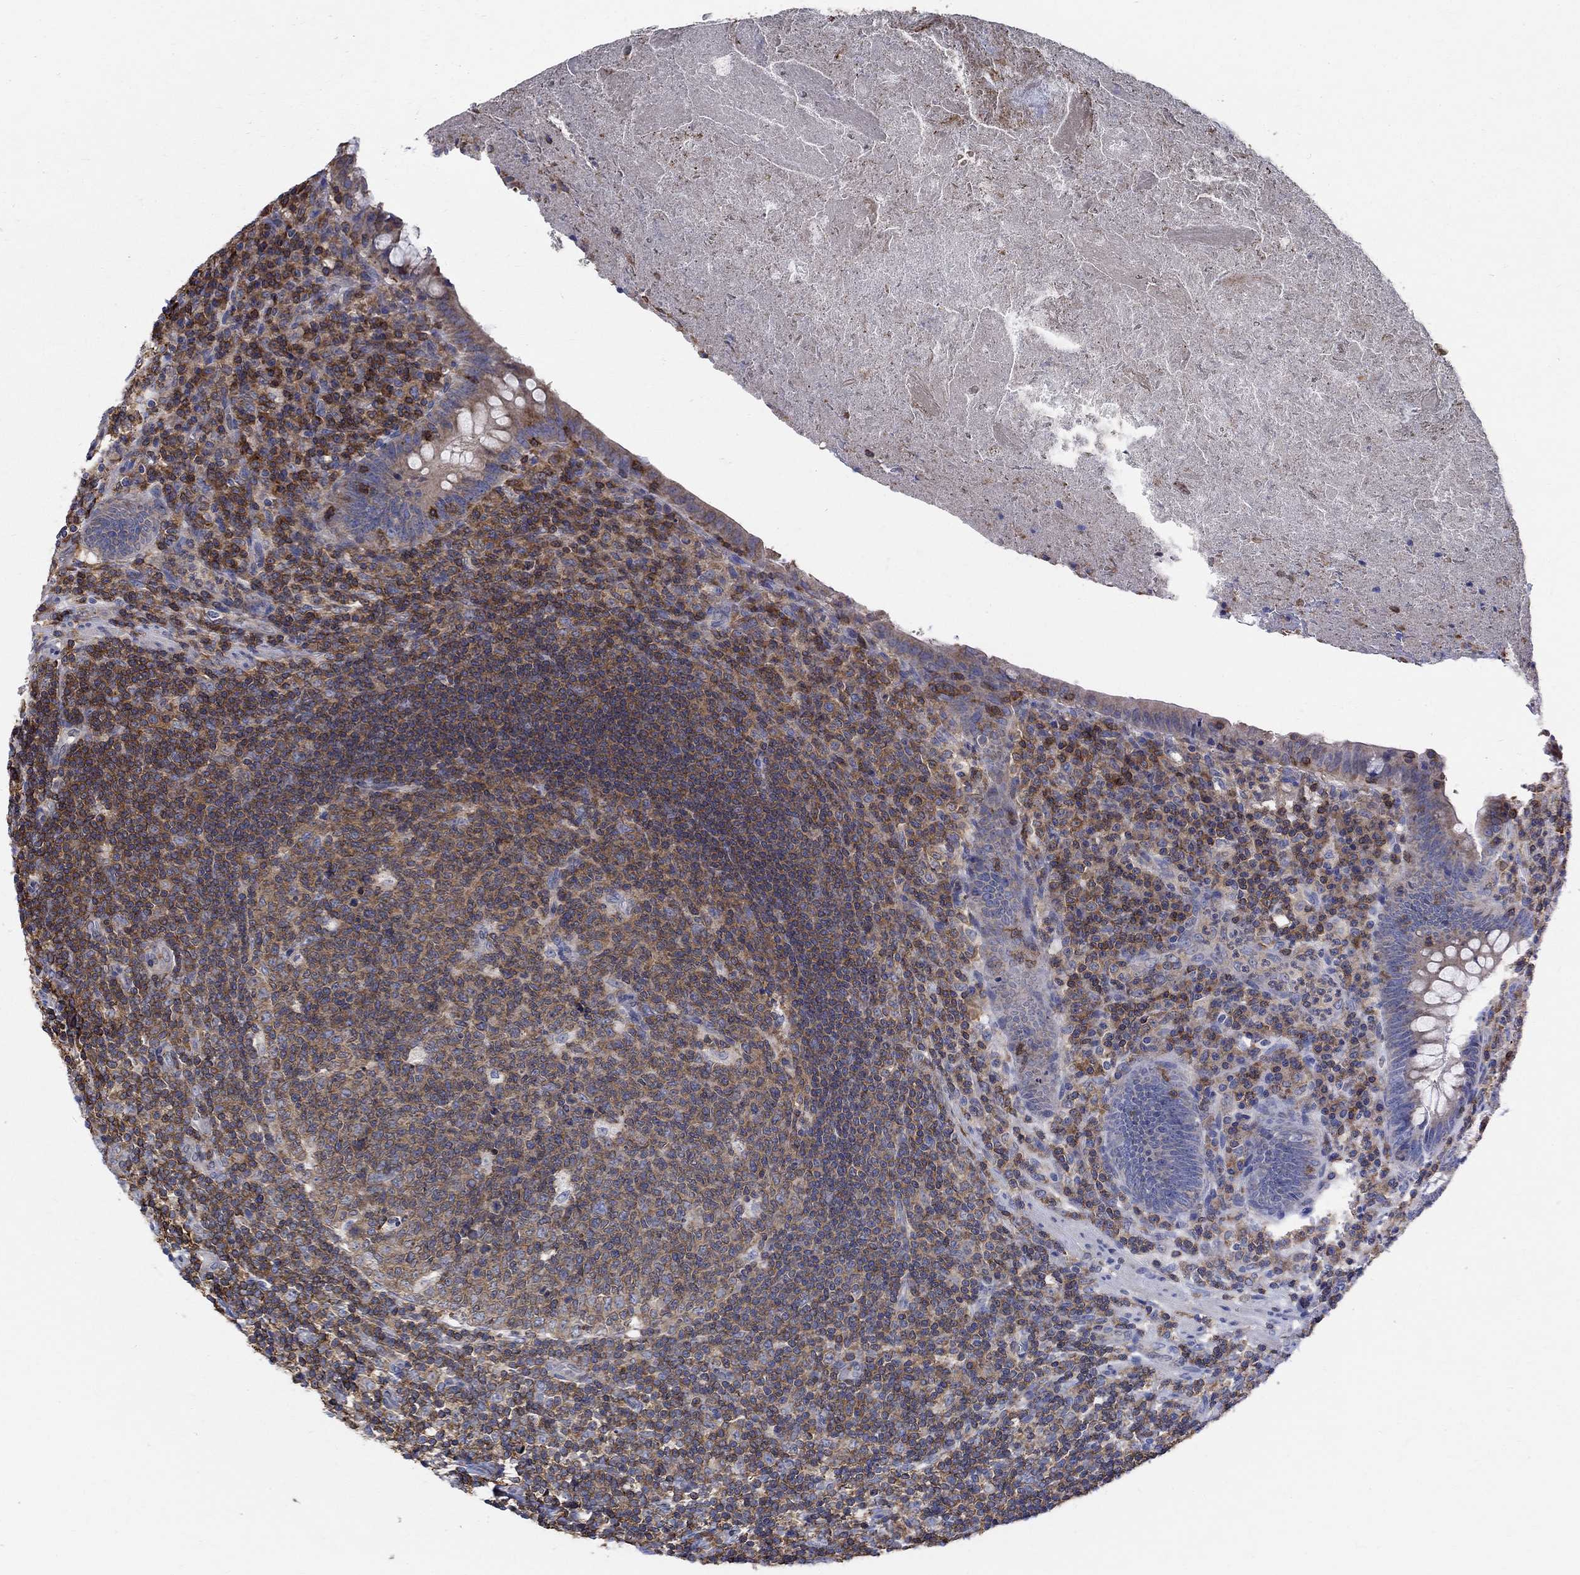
{"staining": {"intensity": "negative", "quantity": "none", "location": "none"}, "tissue": "appendix", "cell_type": "Glandular cells", "image_type": "normal", "snomed": [{"axis": "morphology", "description": "Normal tissue, NOS"}, {"axis": "topography", "description": "Appendix"}], "caption": "This is an IHC image of benign appendix. There is no expression in glandular cells.", "gene": "AGAP2", "patient": {"sex": "male", "age": 47}}